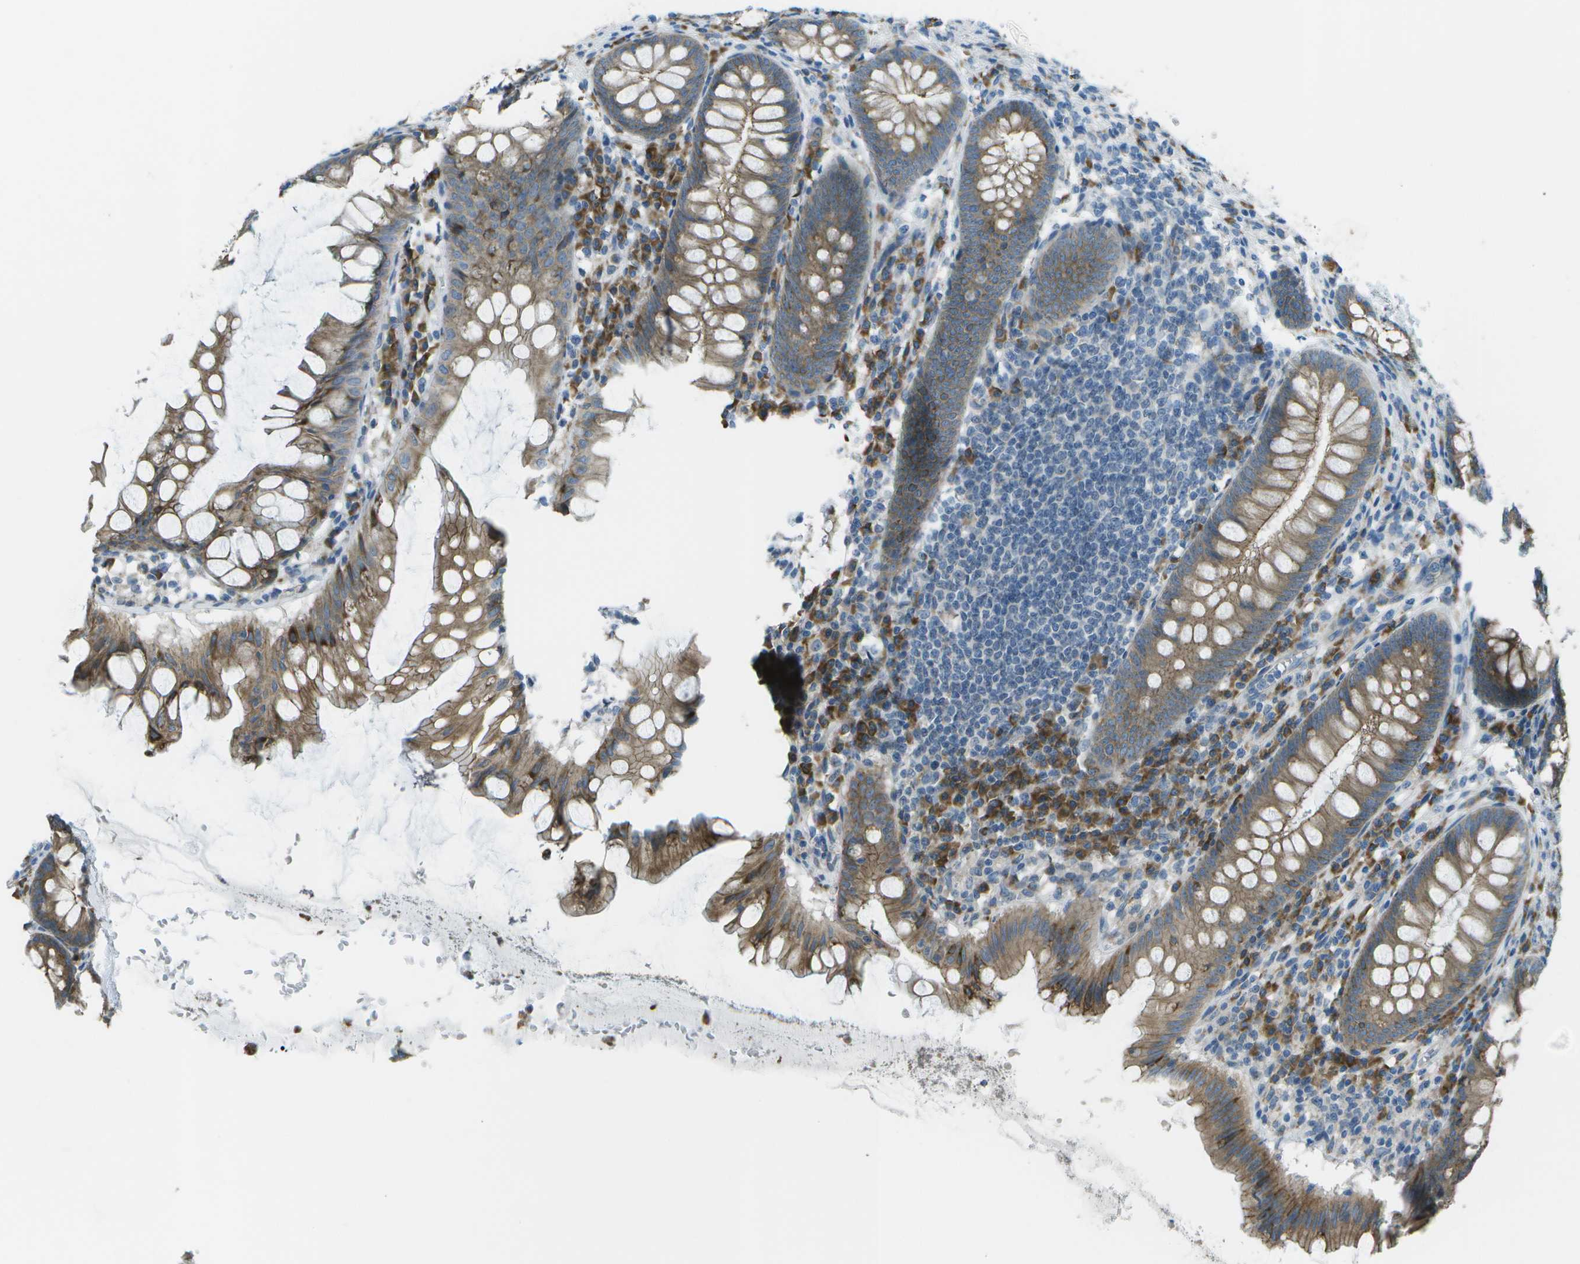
{"staining": {"intensity": "moderate", "quantity": ">75%", "location": "cytoplasmic/membranous"}, "tissue": "appendix", "cell_type": "Glandular cells", "image_type": "normal", "snomed": [{"axis": "morphology", "description": "Normal tissue, NOS"}, {"axis": "topography", "description": "Appendix"}], "caption": "IHC (DAB) staining of benign appendix reveals moderate cytoplasmic/membranous protein staining in approximately >75% of glandular cells. (IHC, brightfield microscopy, high magnification).", "gene": "KCTD3", "patient": {"sex": "male", "age": 56}}